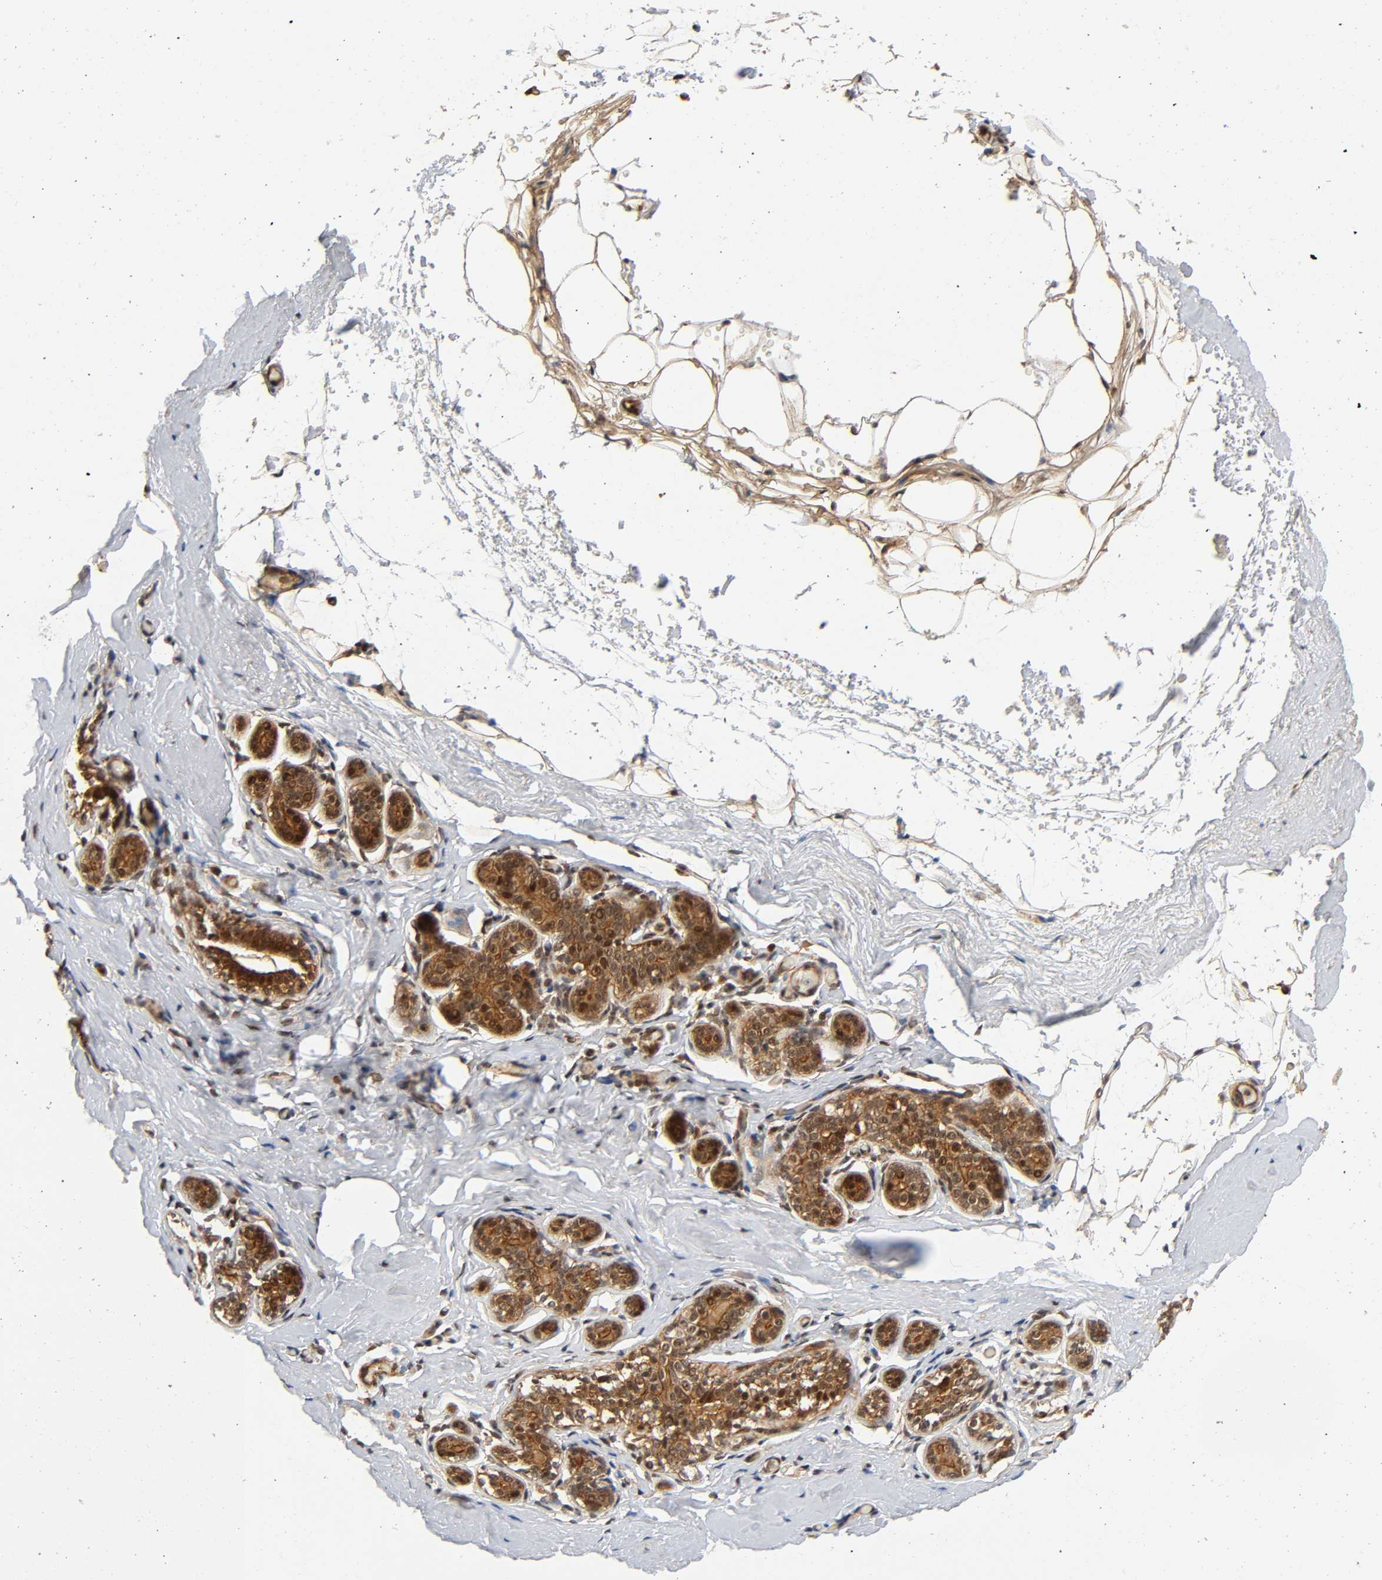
{"staining": {"intensity": "moderate", "quantity": ">75%", "location": "cytoplasmic/membranous"}, "tissue": "breast", "cell_type": "Adipocytes", "image_type": "normal", "snomed": [{"axis": "morphology", "description": "Normal tissue, NOS"}, {"axis": "topography", "description": "Breast"}, {"axis": "topography", "description": "Soft tissue"}], "caption": "This micrograph displays benign breast stained with immunohistochemistry (IHC) to label a protein in brown. The cytoplasmic/membranous of adipocytes show moderate positivity for the protein. Nuclei are counter-stained blue.", "gene": "IQCJ", "patient": {"sex": "female", "age": 75}}